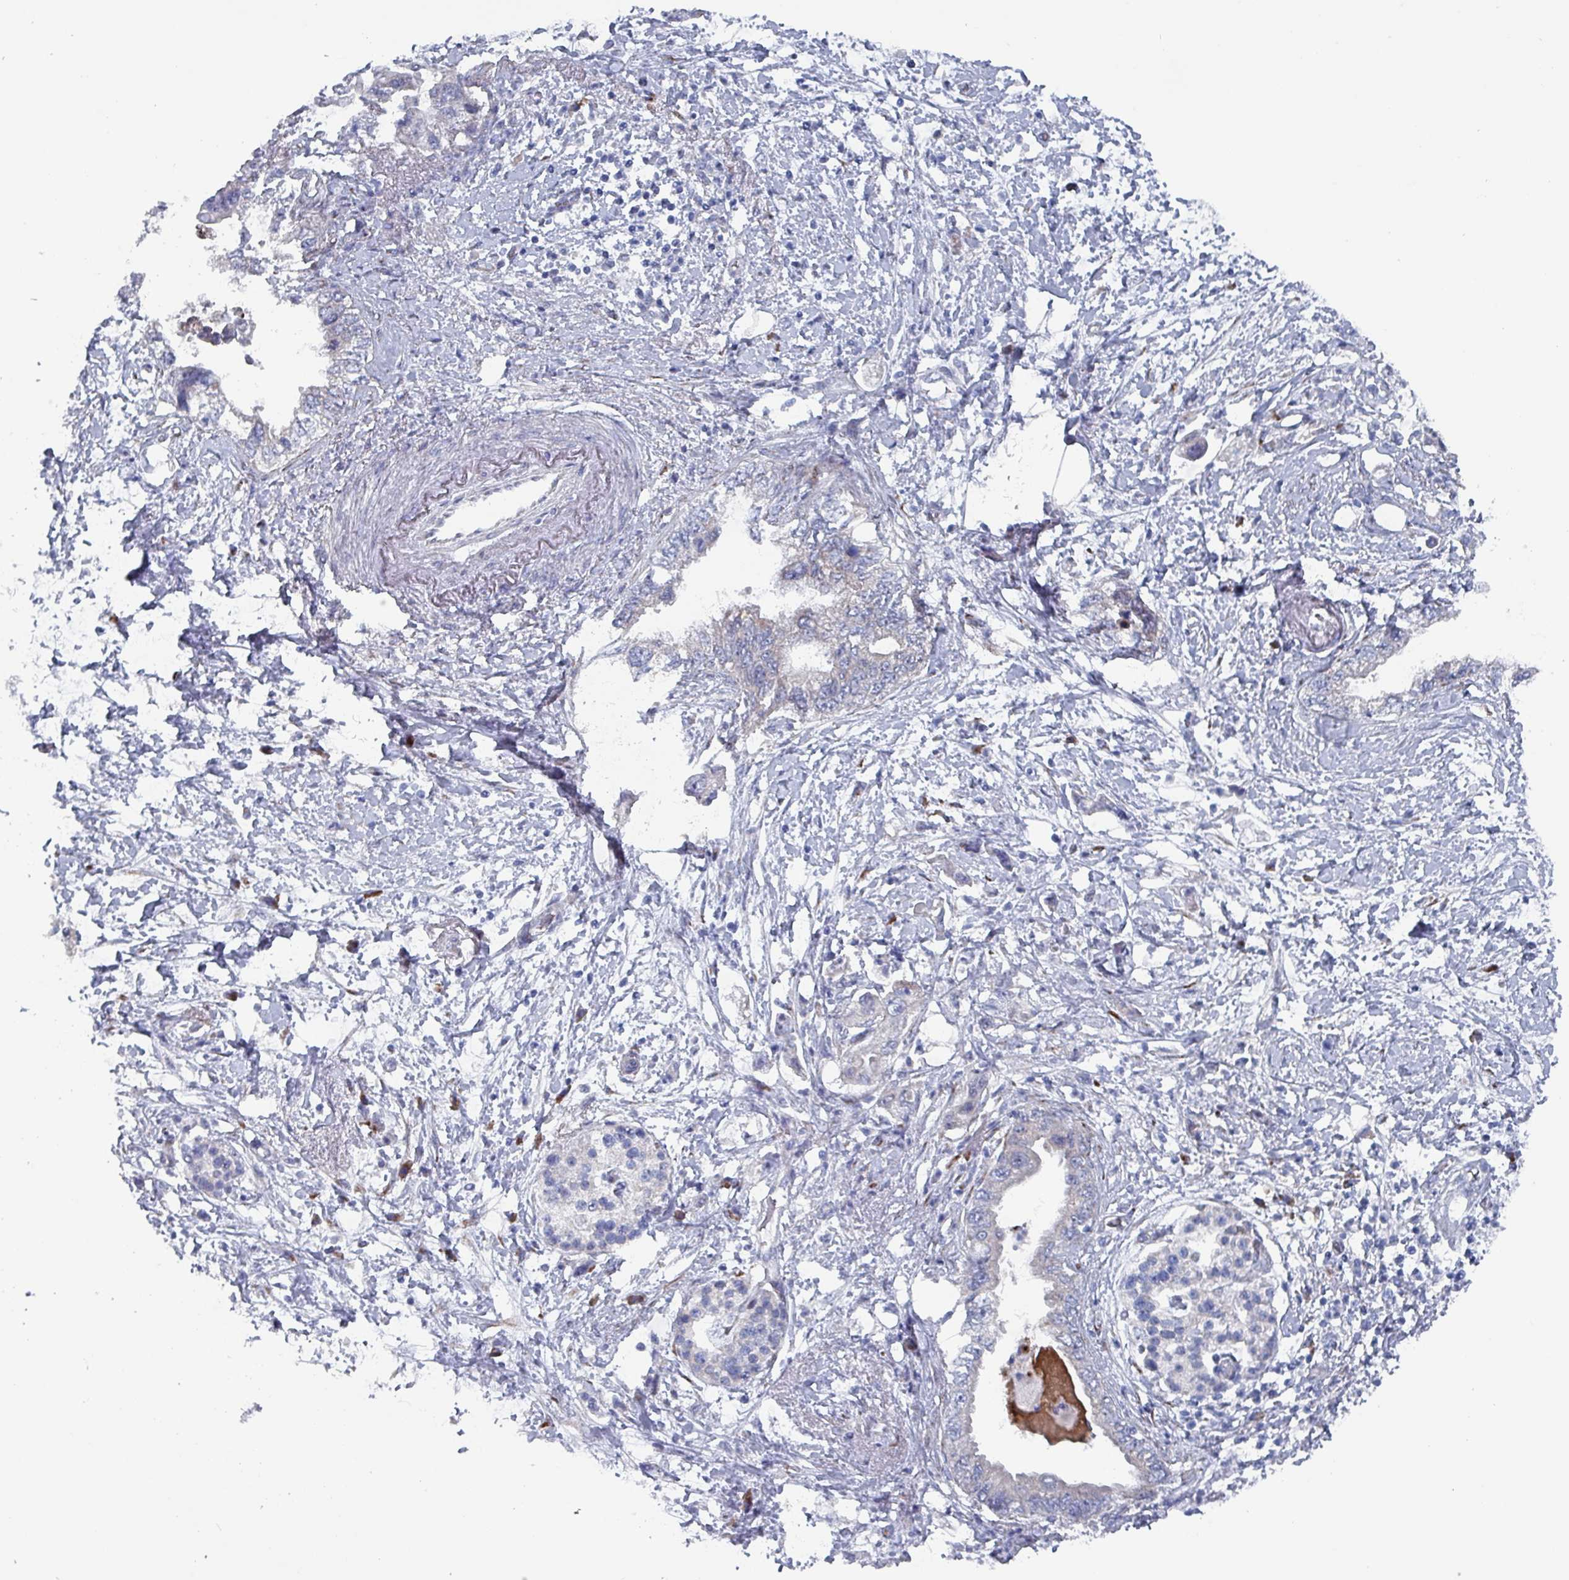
{"staining": {"intensity": "negative", "quantity": "none", "location": "none"}, "tissue": "pancreatic cancer", "cell_type": "Tumor cells", "image_type": "cancer", "snomed": [{"axis": "morphology", "description": "Adenocarcinoma, NOS"}, {"axis": "topography", "description": "Pancreas"}], "caption": "DAB immunohistochemical staining of pancreatic cancer reveals no significant staining in tumor cells.", "gene": "DRD5", "patient": {"sex": "female", "age": 73}}